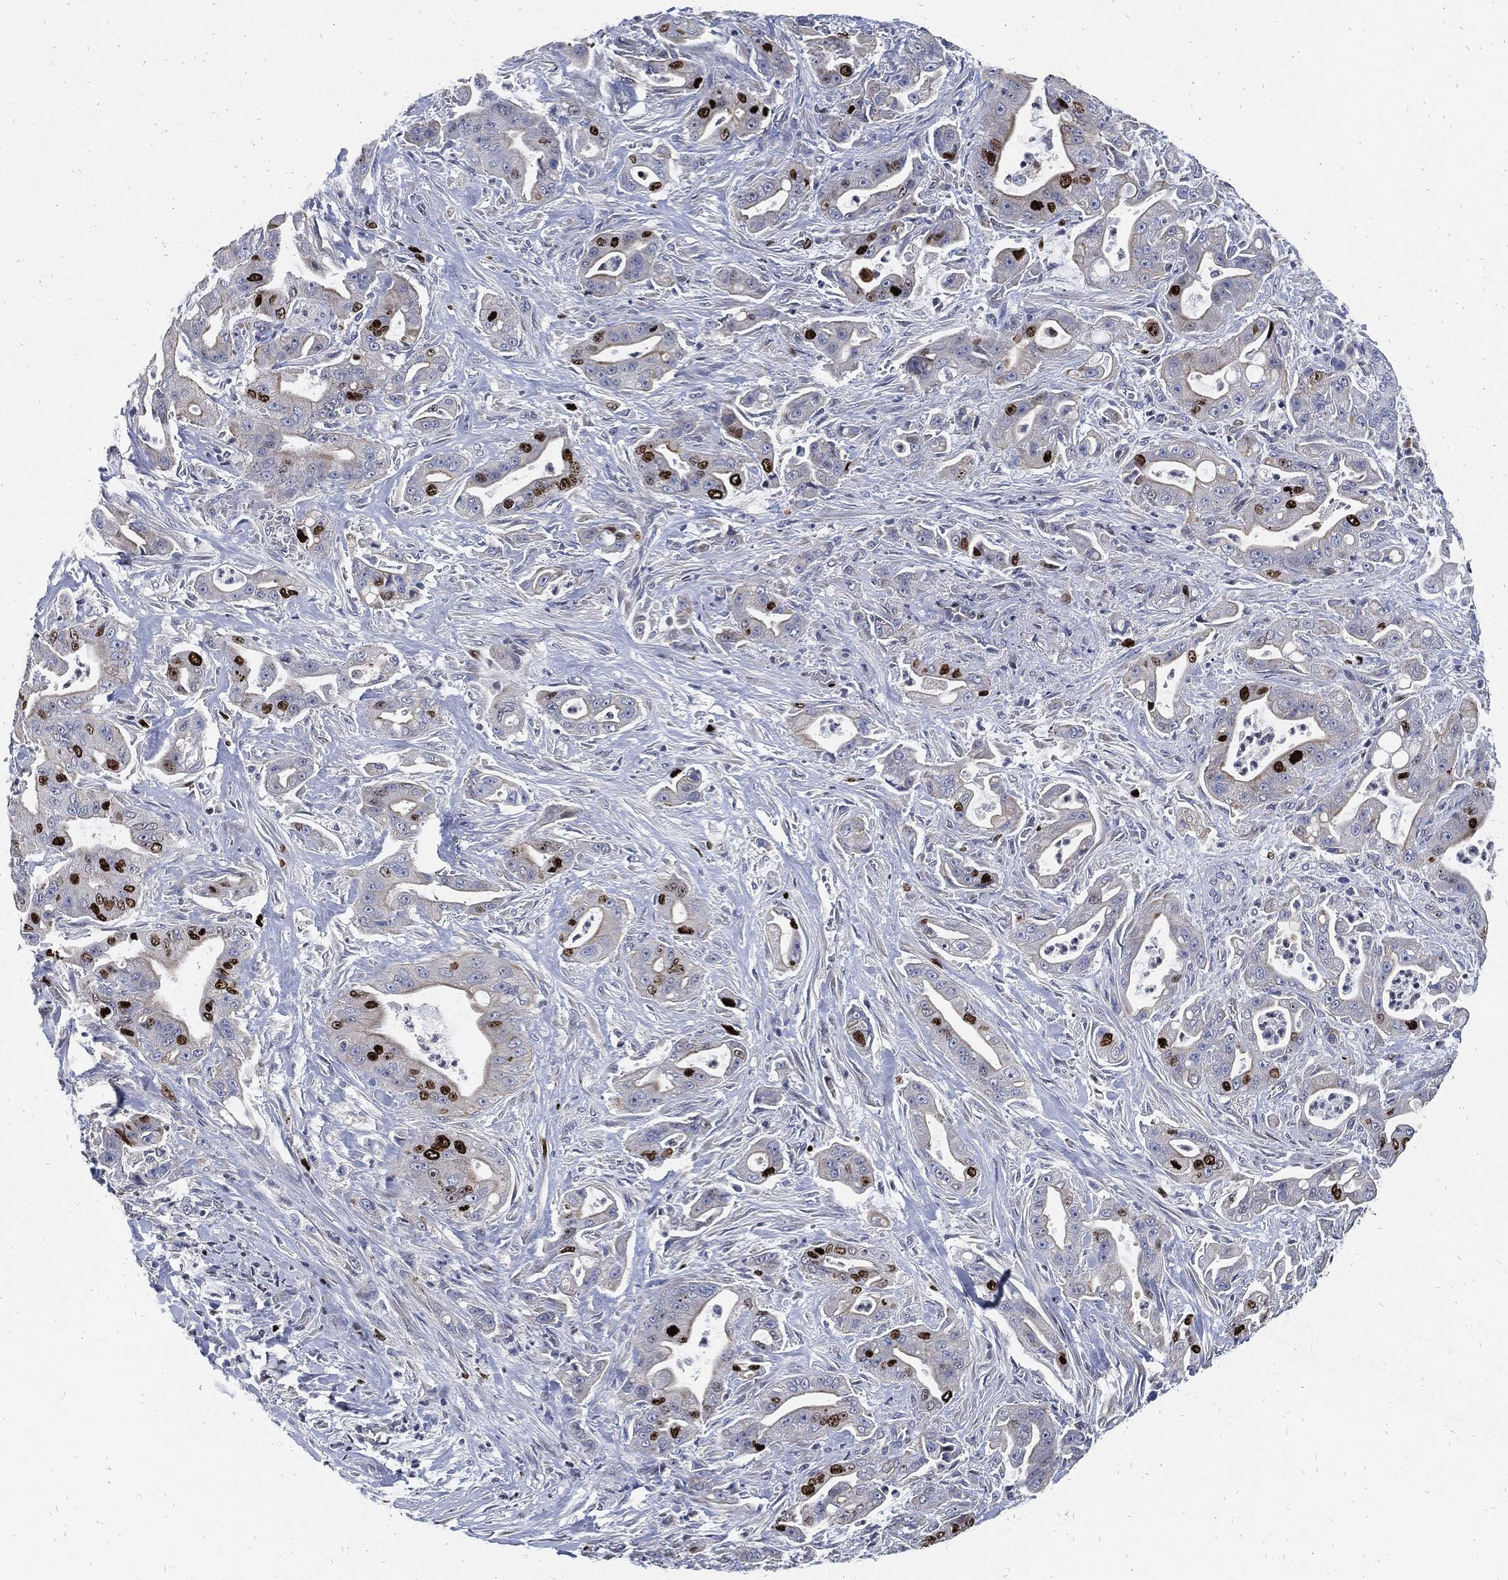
{"staining": {"intensity": "strong", "quantity": "<25%", "location": "nuclear"}, "tissue": "pancreatic cancer", "cell_type": "Tumor cells", "image_type": "cancer", "snomed": [{"axis": "morphology", "description": "Normal tissue, NOS"}, {"axis": "morphology", "description": "Inflammation, NOS"}, {"axis": "morphology", "description": "Adenocarcinoma, NOS"}, {"axis": "topography", "description": "Pancreas"}], "caption": "Immunohistochemistry (IHC) photomicrograph of neoplastic tissue: pancreatic cancer (adenocarcinoma) stained using IHC exhibits medium levels of strong protein expression localized specifically in the nuclear of tumor cells, appearing as a nuclear brown color.", "gene": "MKI67", "patient": {"sex": "male", "age": 57}}